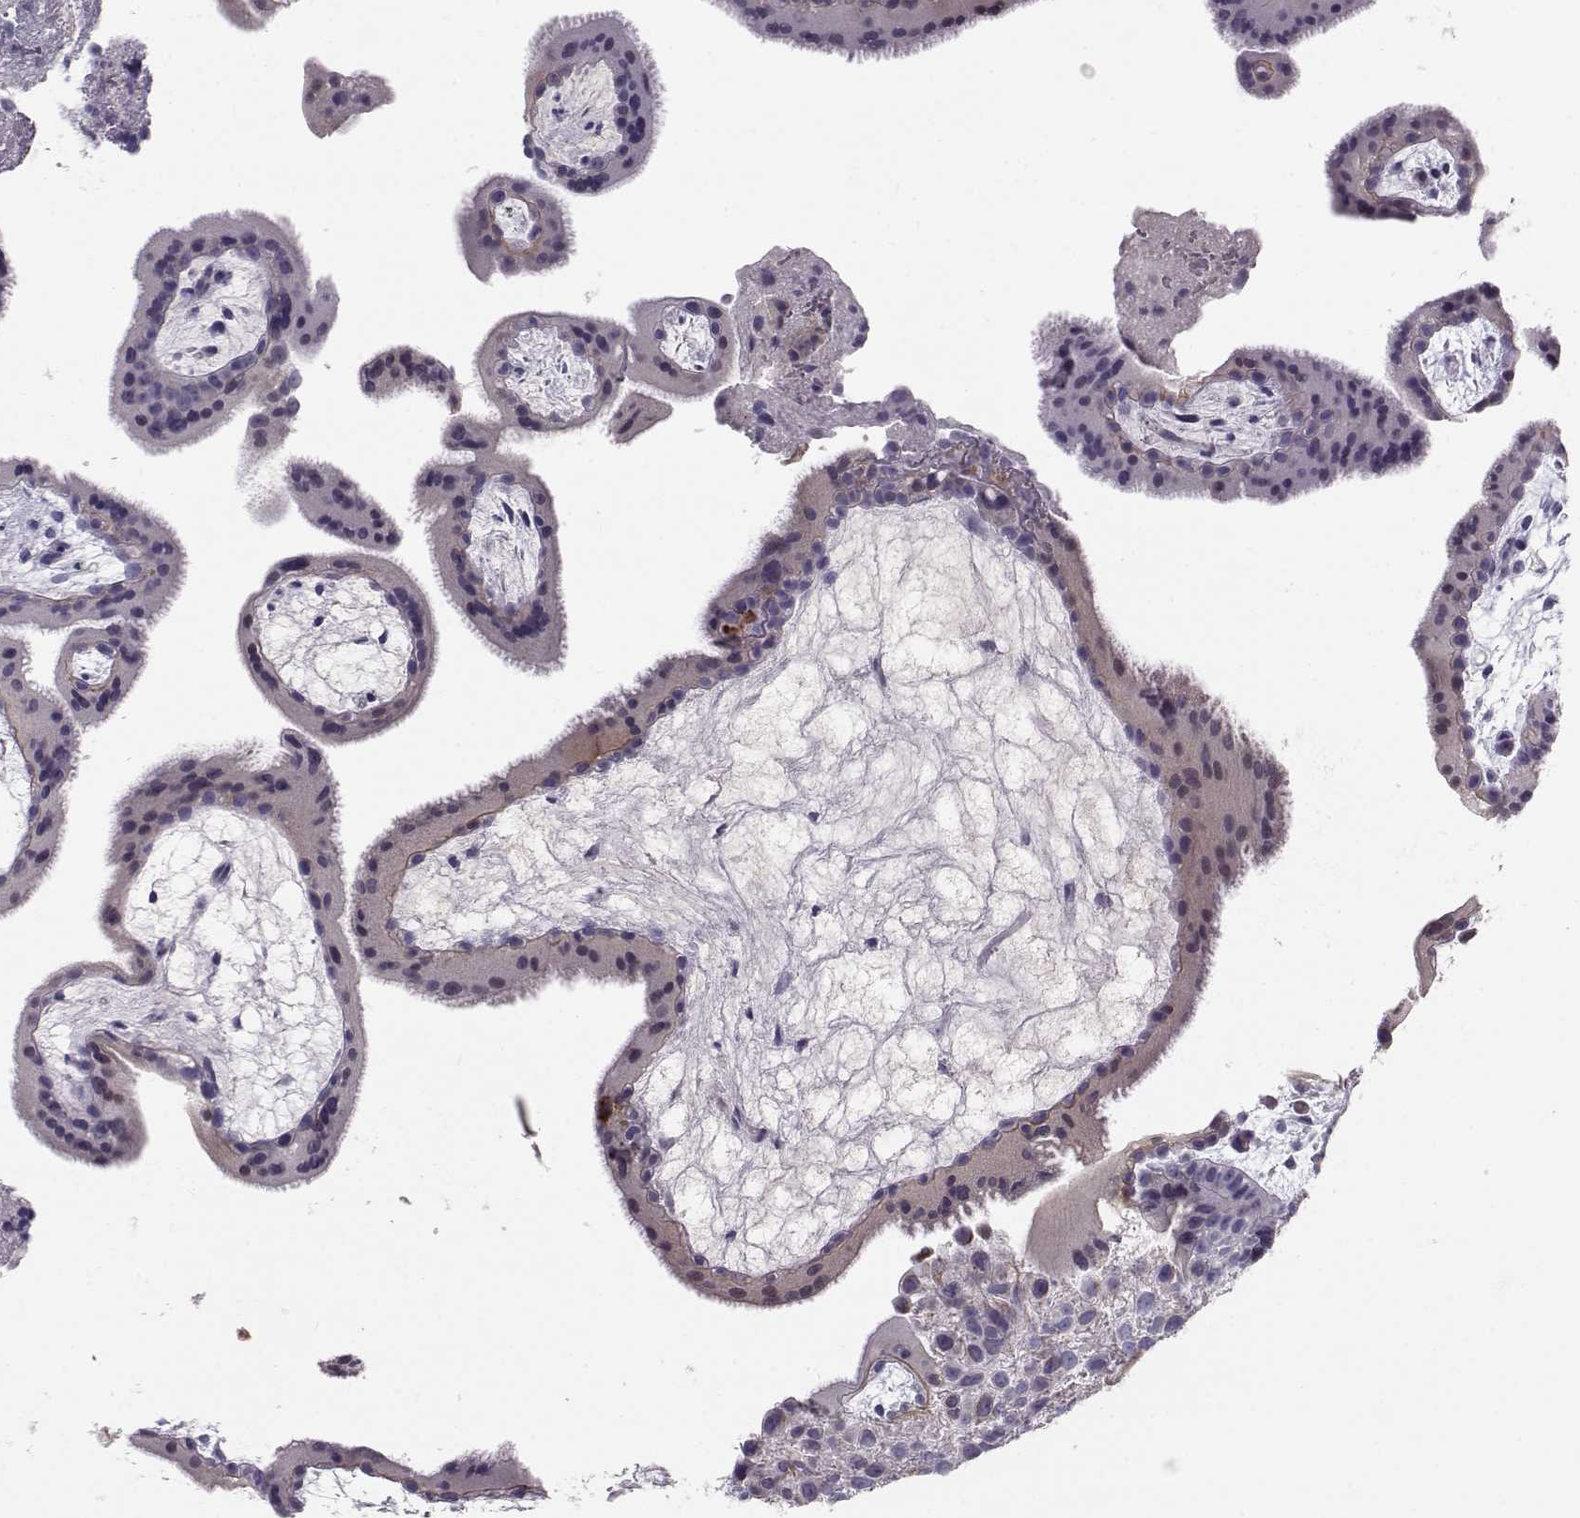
{"staining": {"intensity": "negative", "quantity": "none", "location": "none"}, "tissue": "placenta", "cell_type": "Decidual cells", "image_type": "normal", "snomed": [{"axis": "morphology", "description": "Normal tissue, NOS"}, {"axis": "topography", "description": "Placenta"}], "caption": "Human placenta stained for a protein using immunohistochemistry (IHC) displays no positivity in decidual cells.", "gene": "GPR26", "patient": {"sex": "female", "age": 19}}